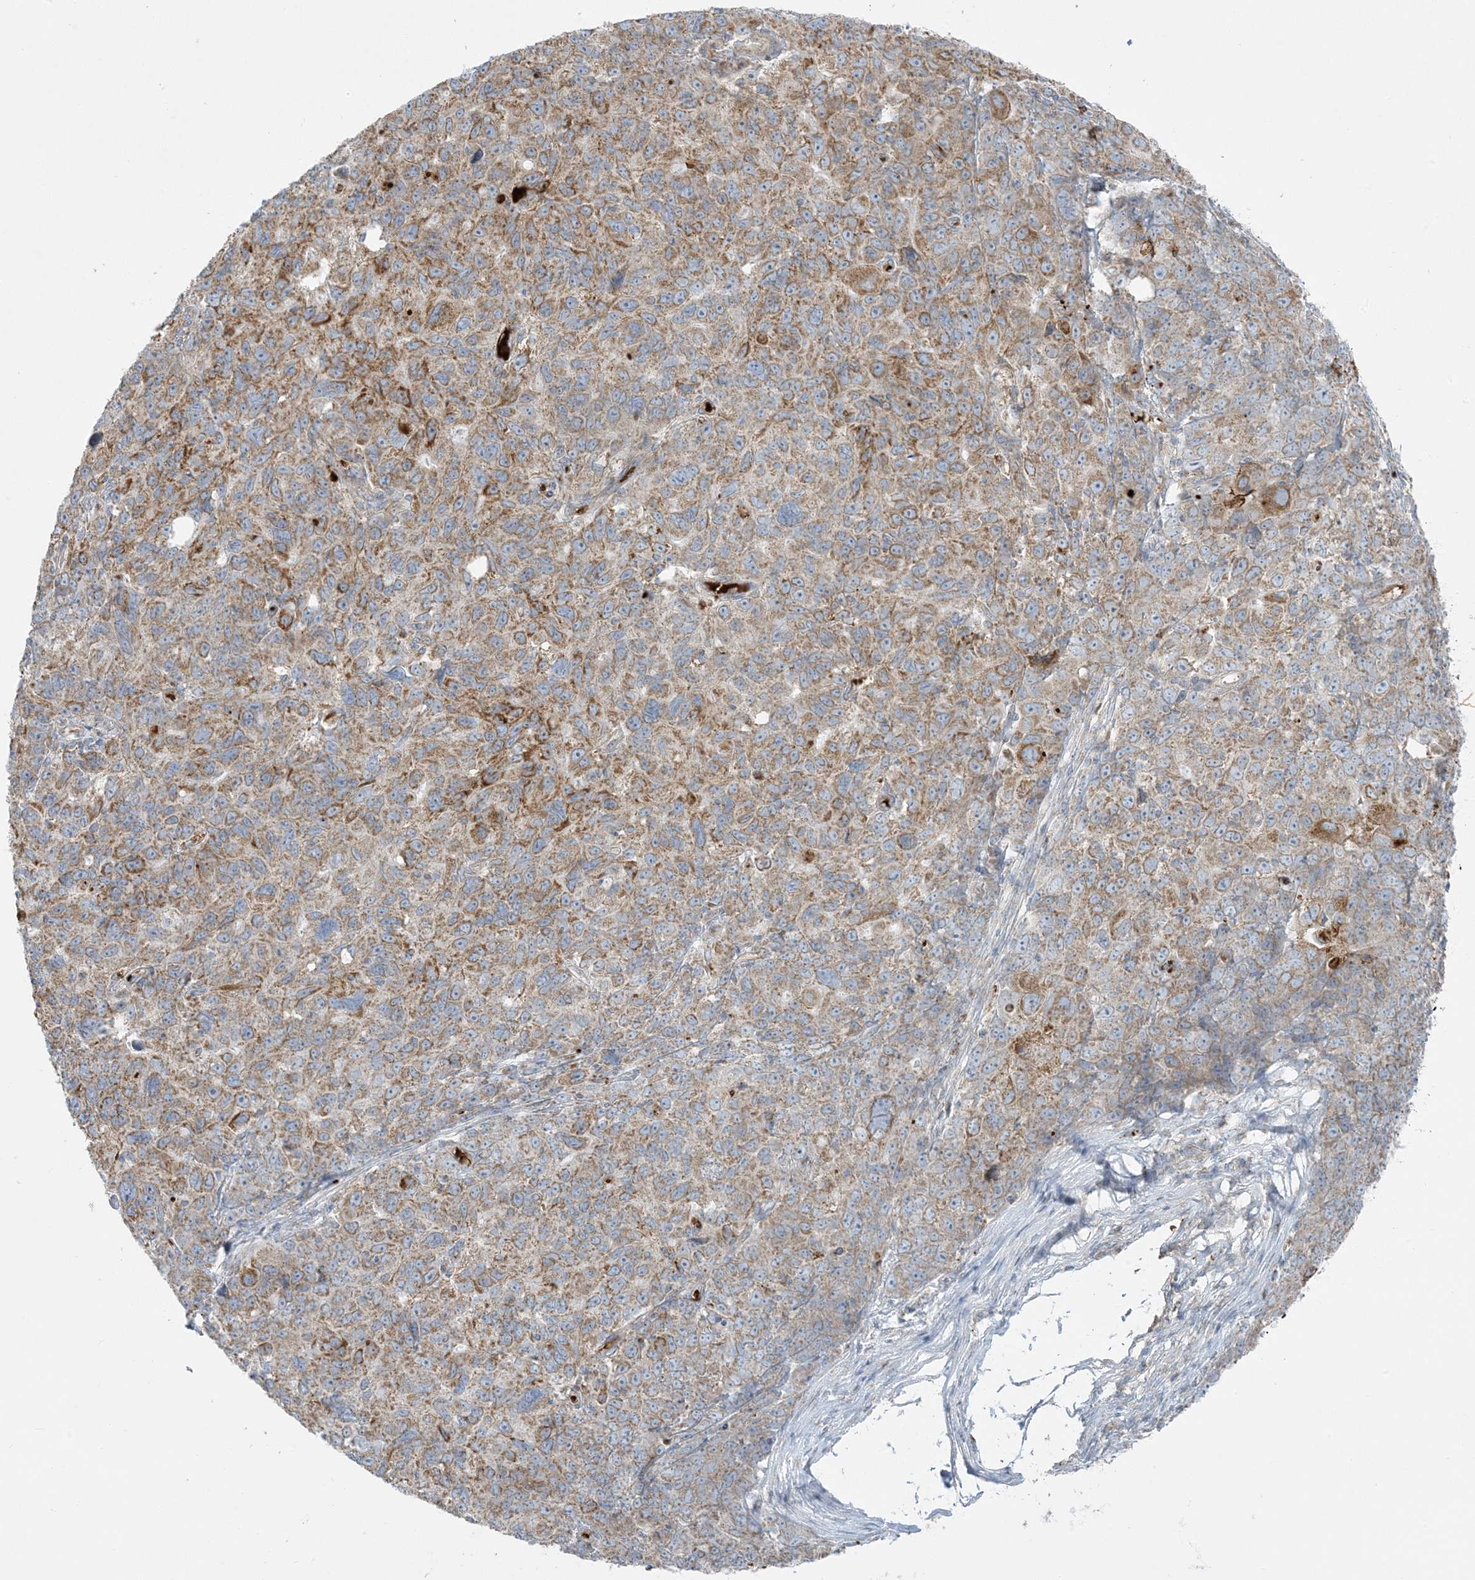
{"staining": {"intensity": "moderate", "quantity": ">75%", "location": "cytoplasmic/membranous"}, "tissue": "ovarian cancer", "cell_type": "Tumor cells", "image_type": "cancer", "snomed": [{"axis": "morphology", "description": "Carcinoma, endometroid"}, {"axis": "topography", "description": "Ovary"}], "caption": "High-magnification brightfield microscopy of ovarian cancer stained with DAB (brown) and counterstained with hematoxylin (blue). tumor cells exhibit moderate cytoplasmic/membranous expression is appreciated in approximately>75% of cells.", "gene": "PIK3R4", "patient": {"sex": "female", "age": 42}}